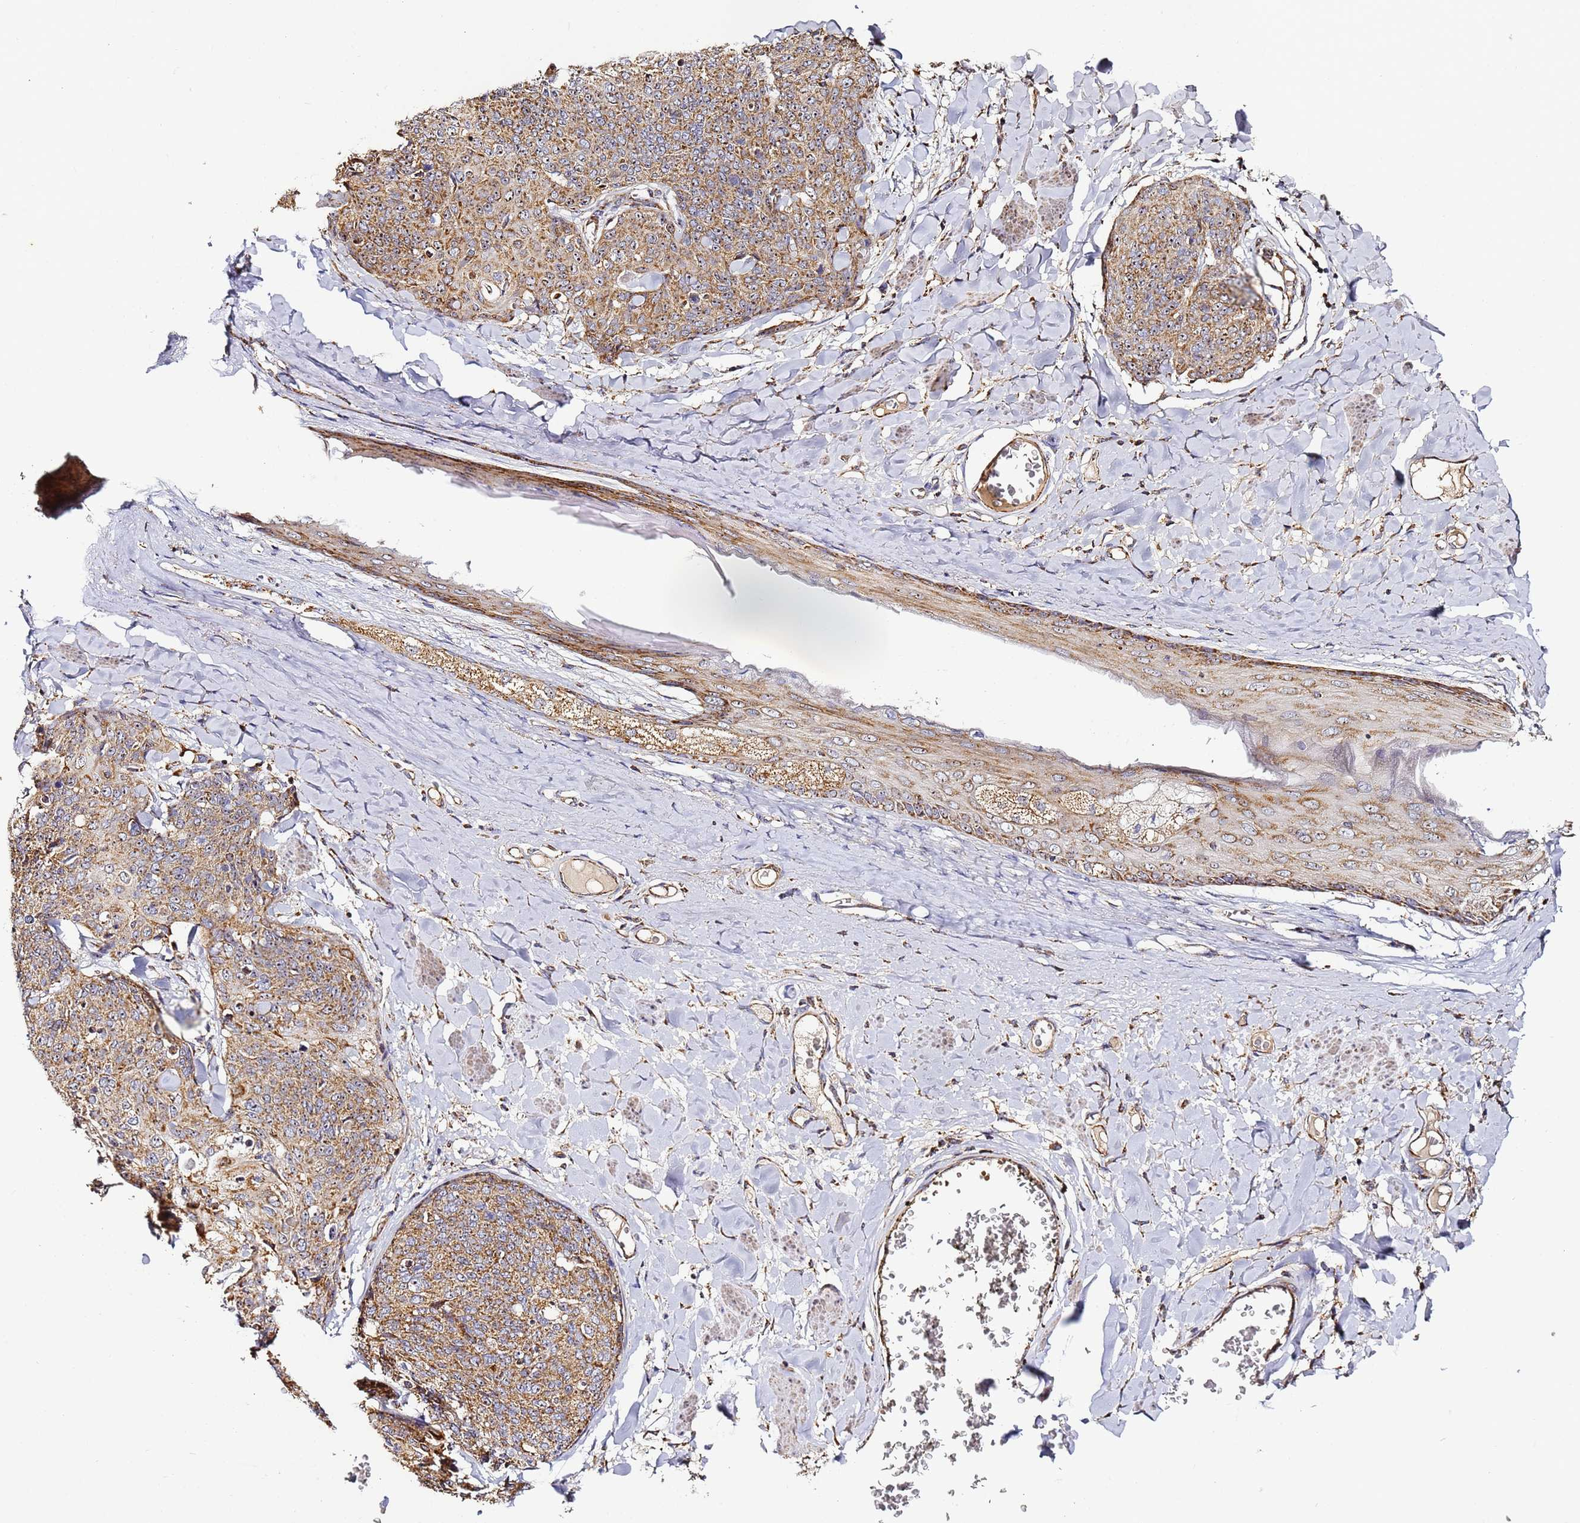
{"staining": {"intensity": "moderate", "quantity": ">75%", "location": "cytoplasmic/membranous"}, "tissue": "skin cancer", "cell_type": "Tumor cells", "image_type": "cancer", "snomed": [{"axis": "morphology", "description": "Squamous cell carcinoma, NOS"}, {"axis": "topography", "description": "Skin"}, {"axis": "topography", "description": "Vulva"}], "caption": "Tumor cells display medium levels of moderate cytoplasmic/membranous expression in about >75% of cells in human skin cancer (squamous cell carcinoma).", "gene": "FRG2C", "patient": {"sex": "female", "age": 85}}